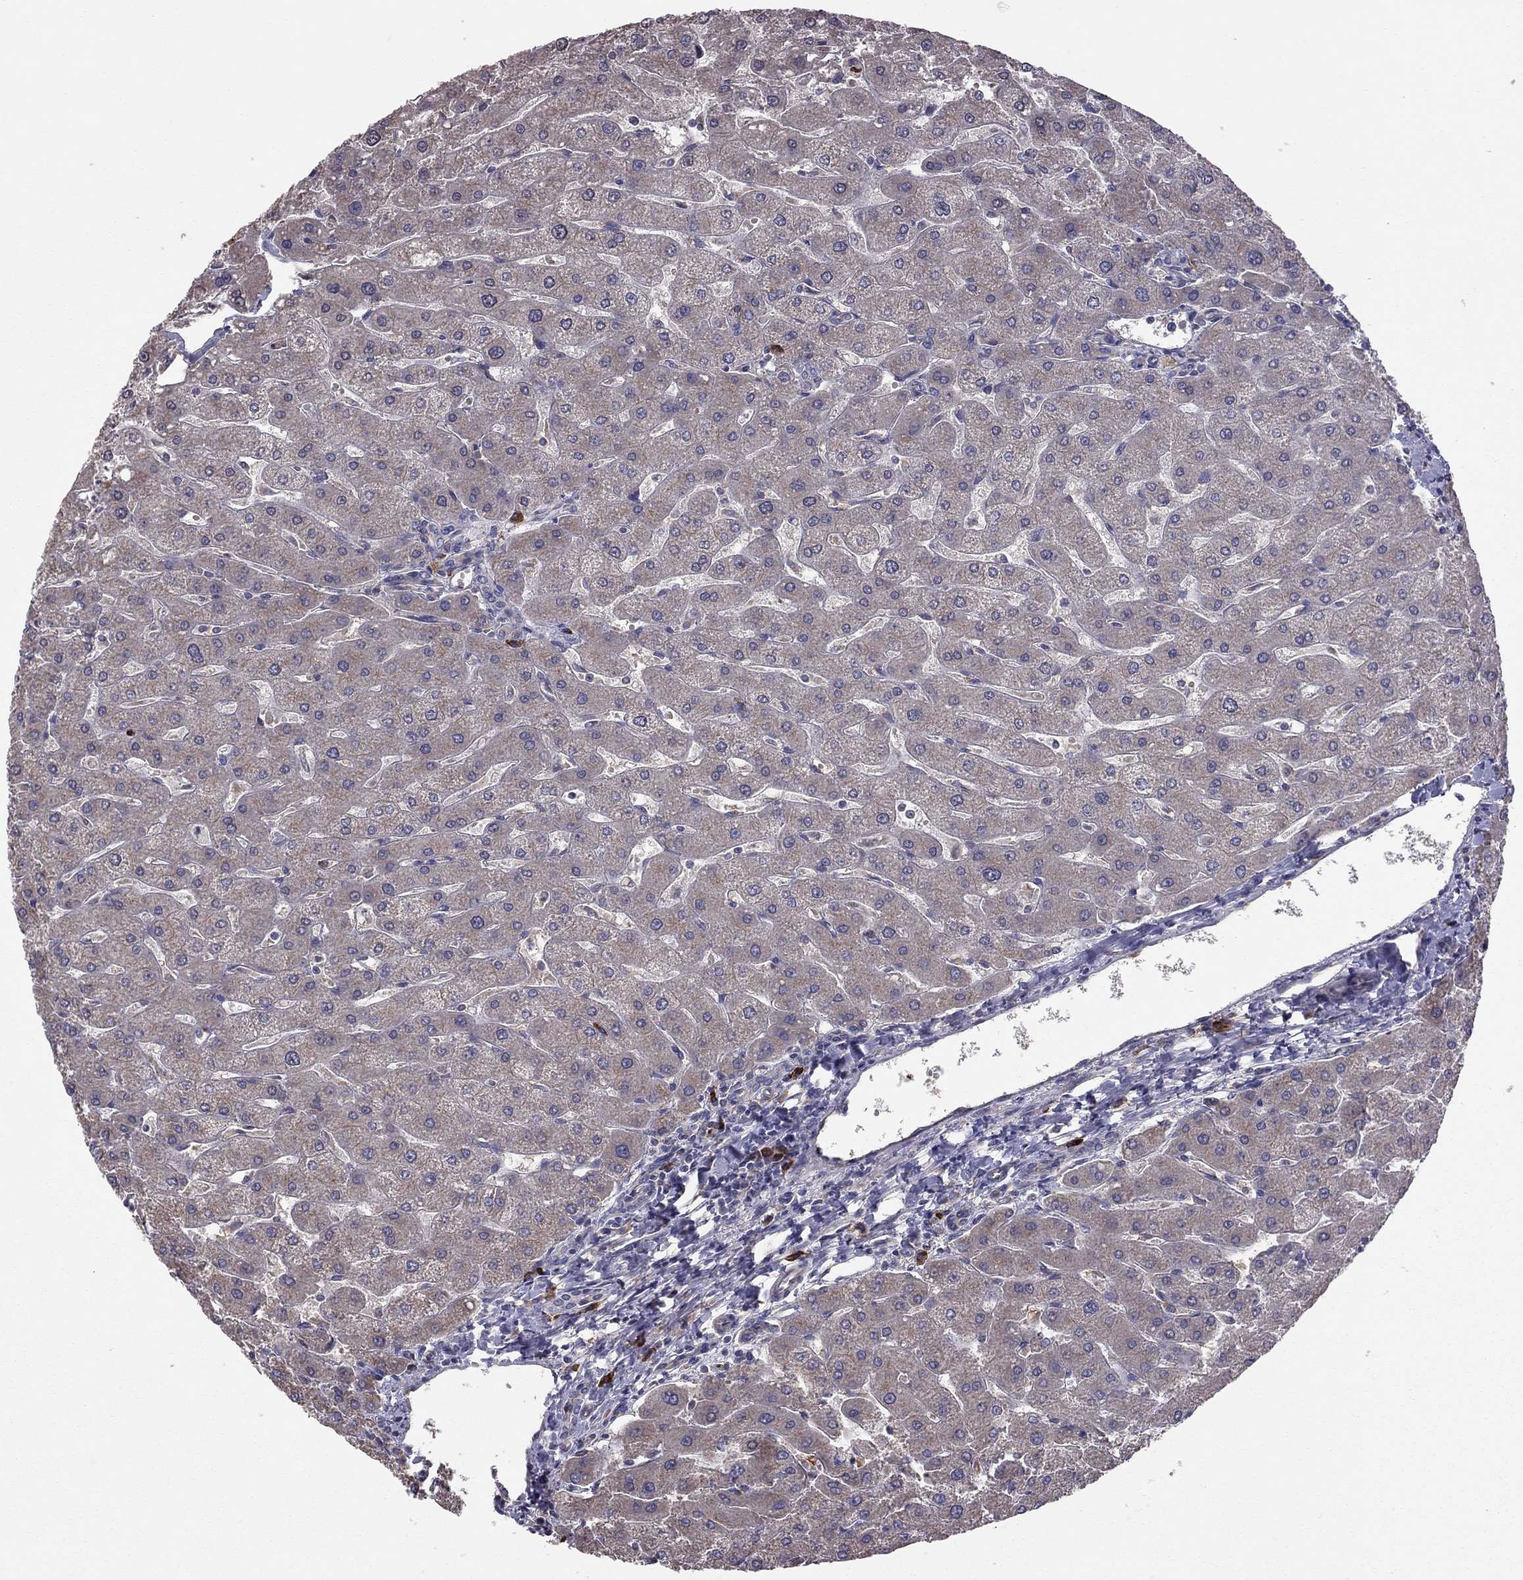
{"staining": {"intensity": "negative", "quantity": "none", "location": "none"}, "tissue": "liver", "cell_type": "Cholangiocytes", "image_type": "normal", "snomed": [{"axis": "morphology", "description": "Normal tissue, NOS"}, {"axis": "topography", "description": "Liver"}], "caption": "Immunohistochemistry (IHC) of benign liver displays no staining in cholangiocytes. The staining was performed using DAB to visualize the protein expression in brown, while the nuclei were stained in blue with hematoxylin (Magnification: 20x).", "gene": "PIK3CG", "patient": {"sex": "male", "age": 67}}